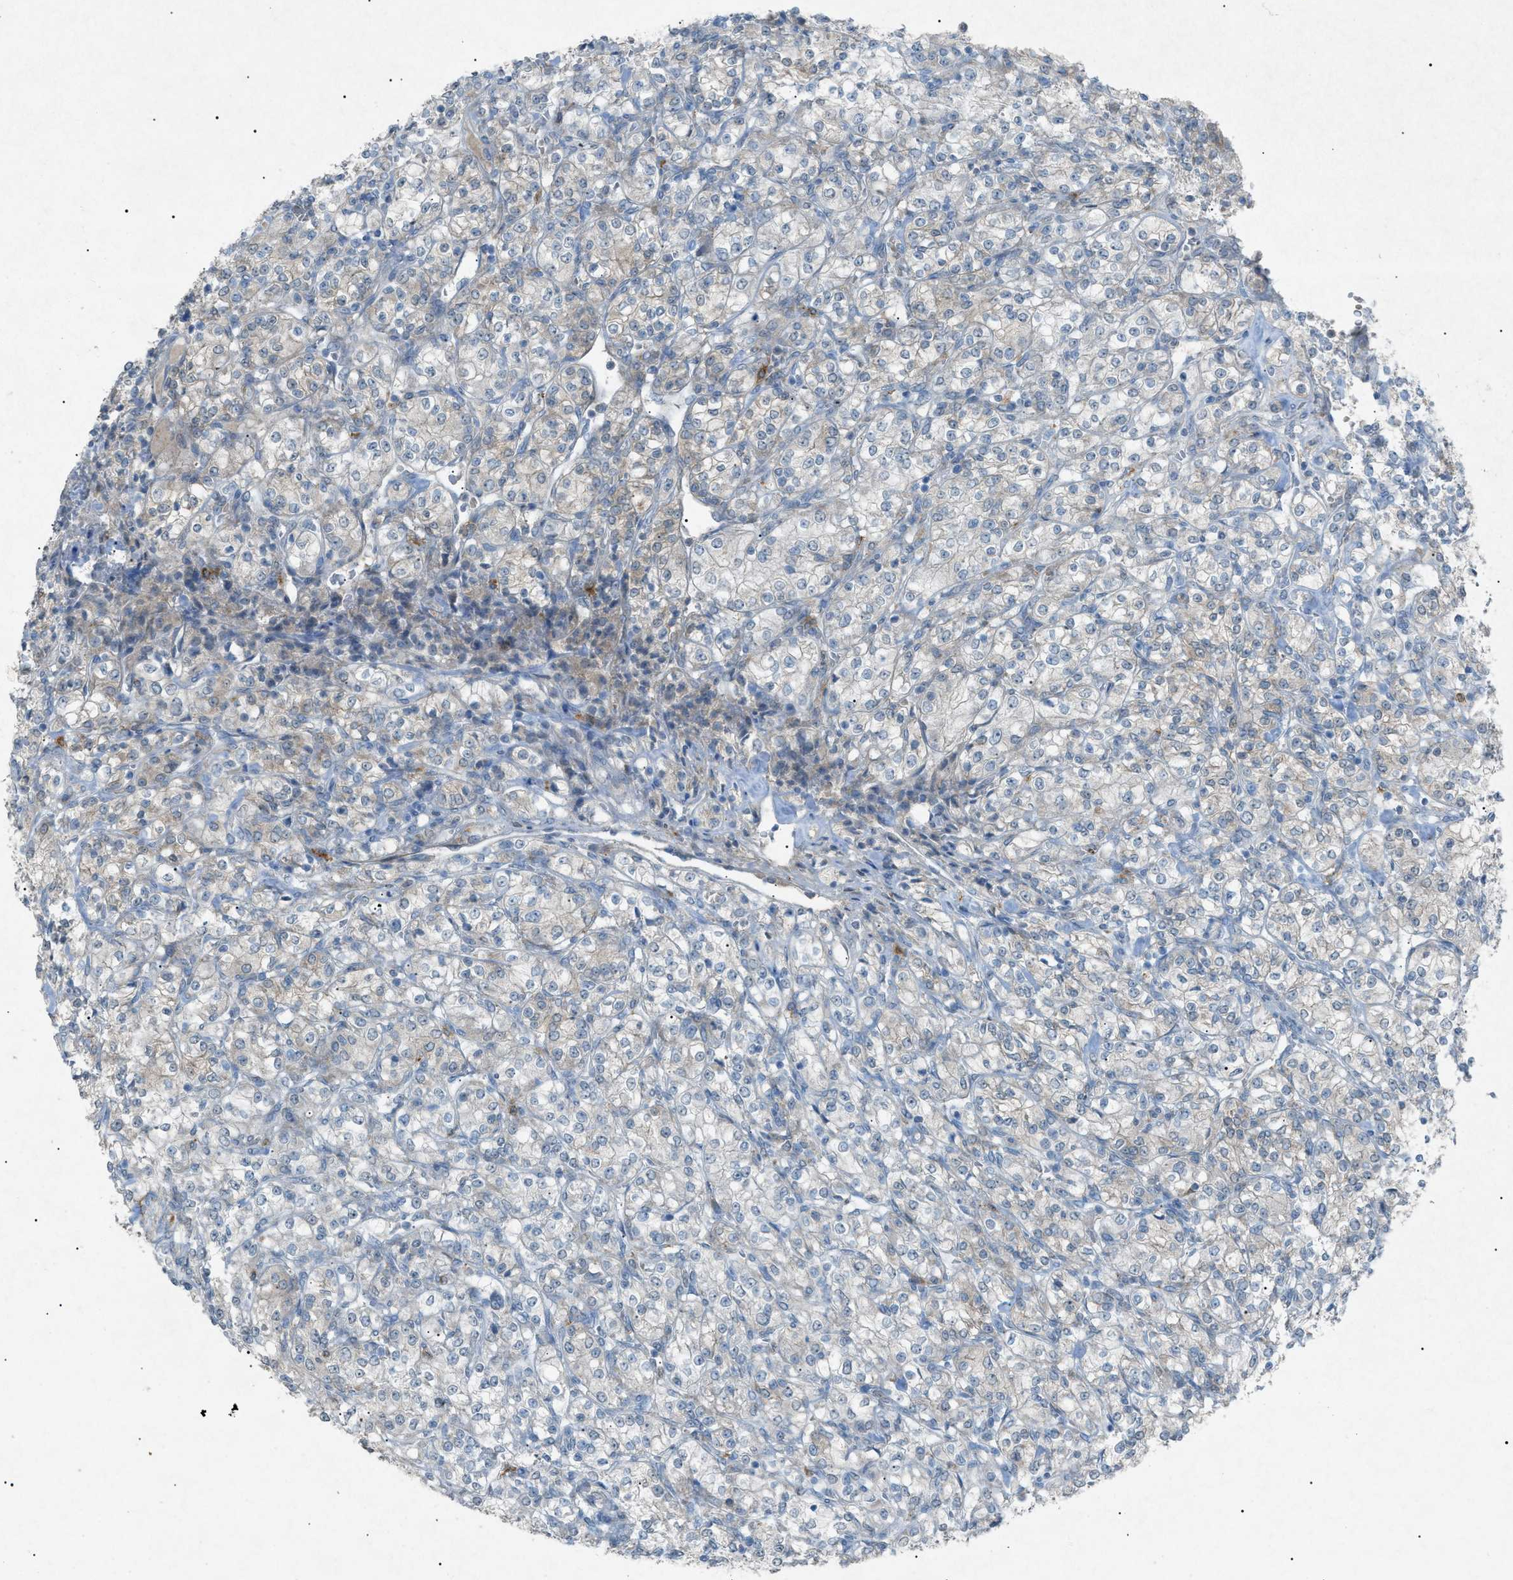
{"staining": {"intensity": "negative", "quantity": "none", "location": "none"}, "tissue": "renal cancer", "cell_type": "Tumor cells", "image_type": "cancer", "snomed": [{"axis": "morphology", "description": "Adenocarcinoma, NOS"}, {"axis": "topography", "description": "Kidney"}], "caption": "This is a histopathology image of immunohistochemistry (IHC) staining of renal cancer, which shows no staining in tumor cells. Brightfield microscopy of IHC stained with DAB (brown) and hematoxylin (blue), captured at high magnification.", "gene": "BTK", "patient": {"sex": "male", "age": 77}}